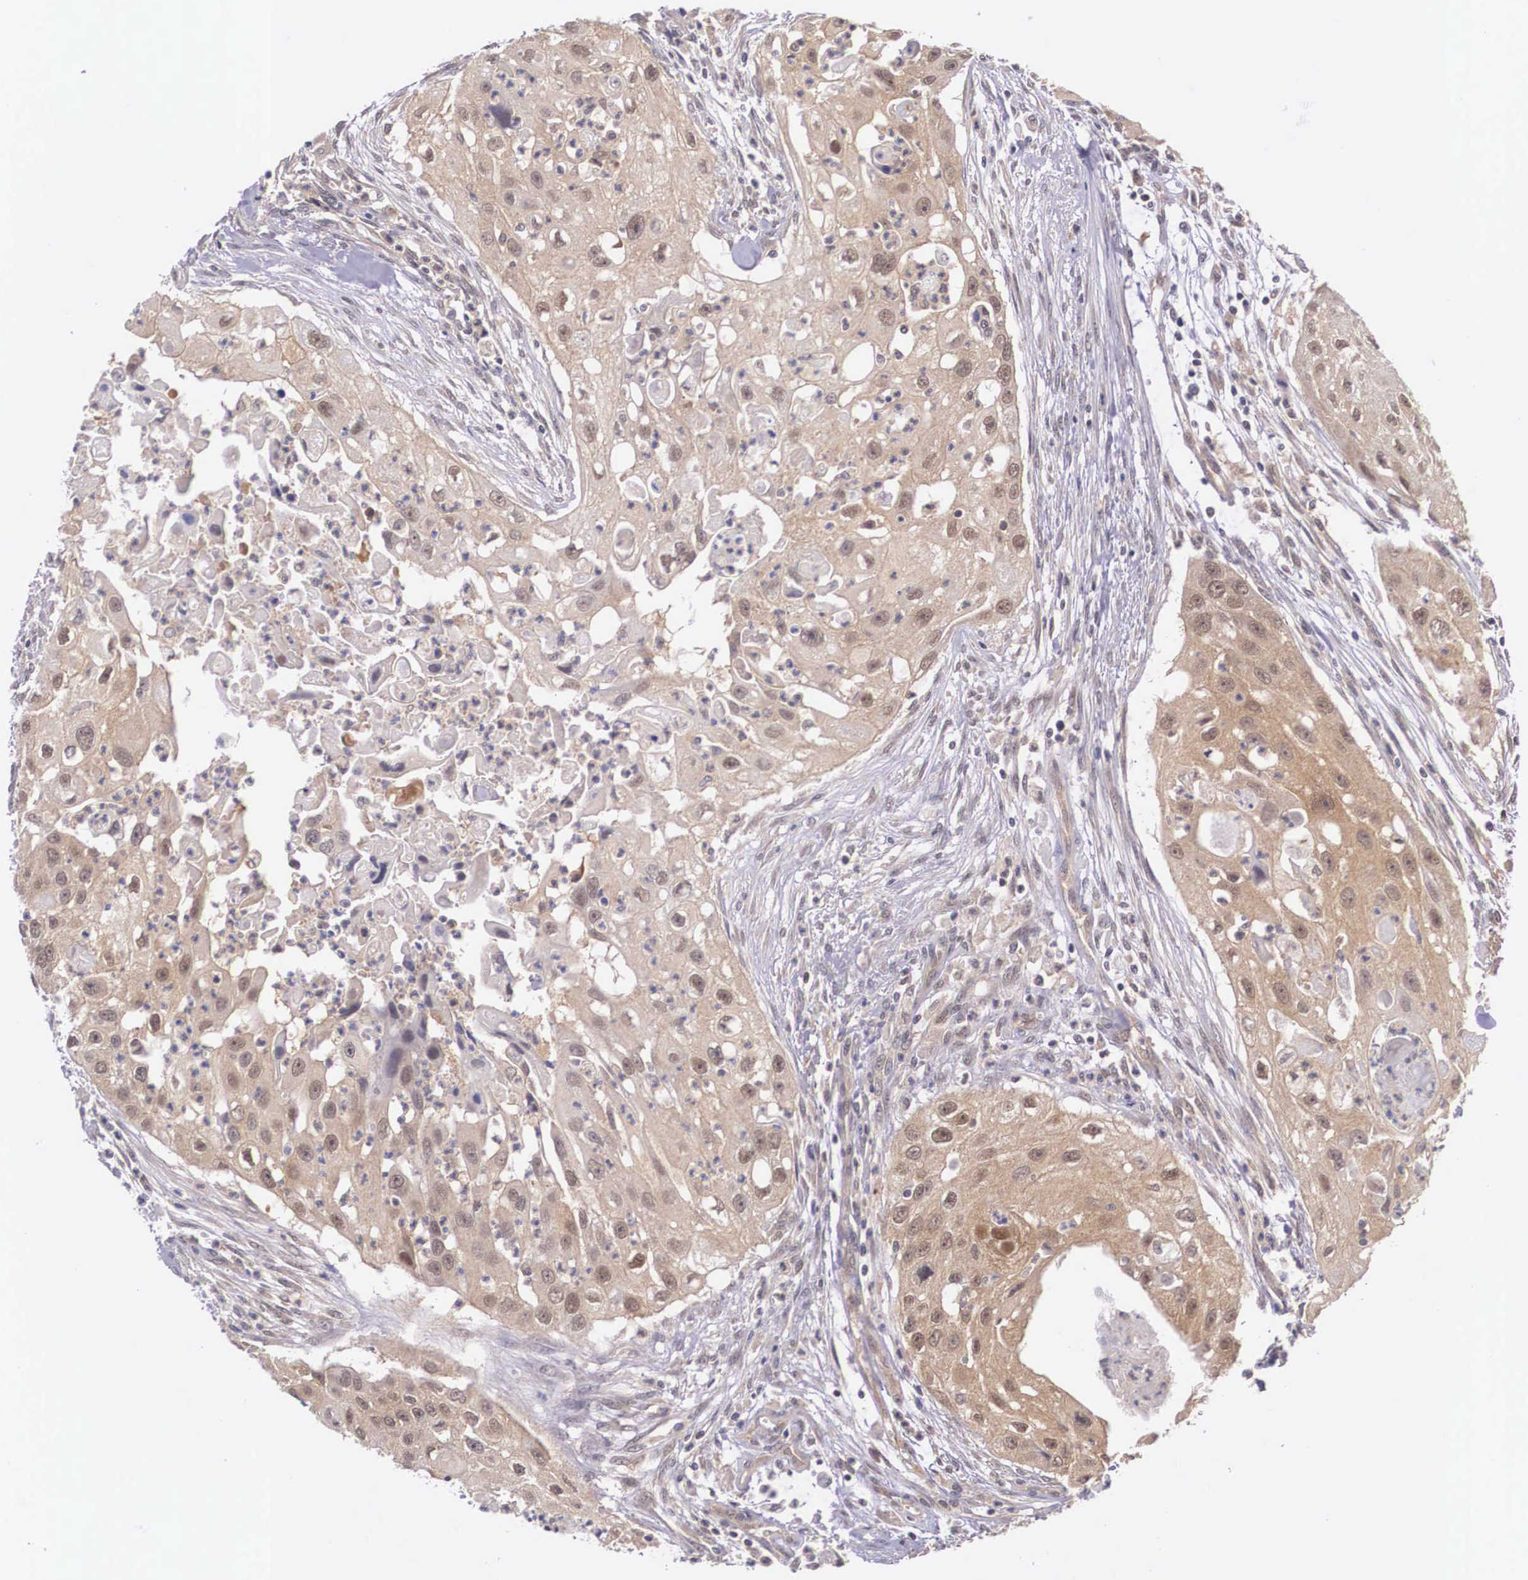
{"staining": {"intensity": "weak", "quantity": ">75%", "location": "cytoplasmic/membranous"}, "tissue": "head and neck cancer", "cell_type": "Tumor cells", "image_type": "cancer", "snomed": [{"axis": "morphology", "description": "Squamous cell carcinoma, NOS"}, {"axis": "topography", "description": "Head-Neck"}], "caption": "Head and neck cancer stained for a protein (brown) shows weak cytoplasmic/membranous positive positivity in approximately >75% of tumor cells.", "gene": "IGBP1", "patient": {"sex": "male", "age": 64}}